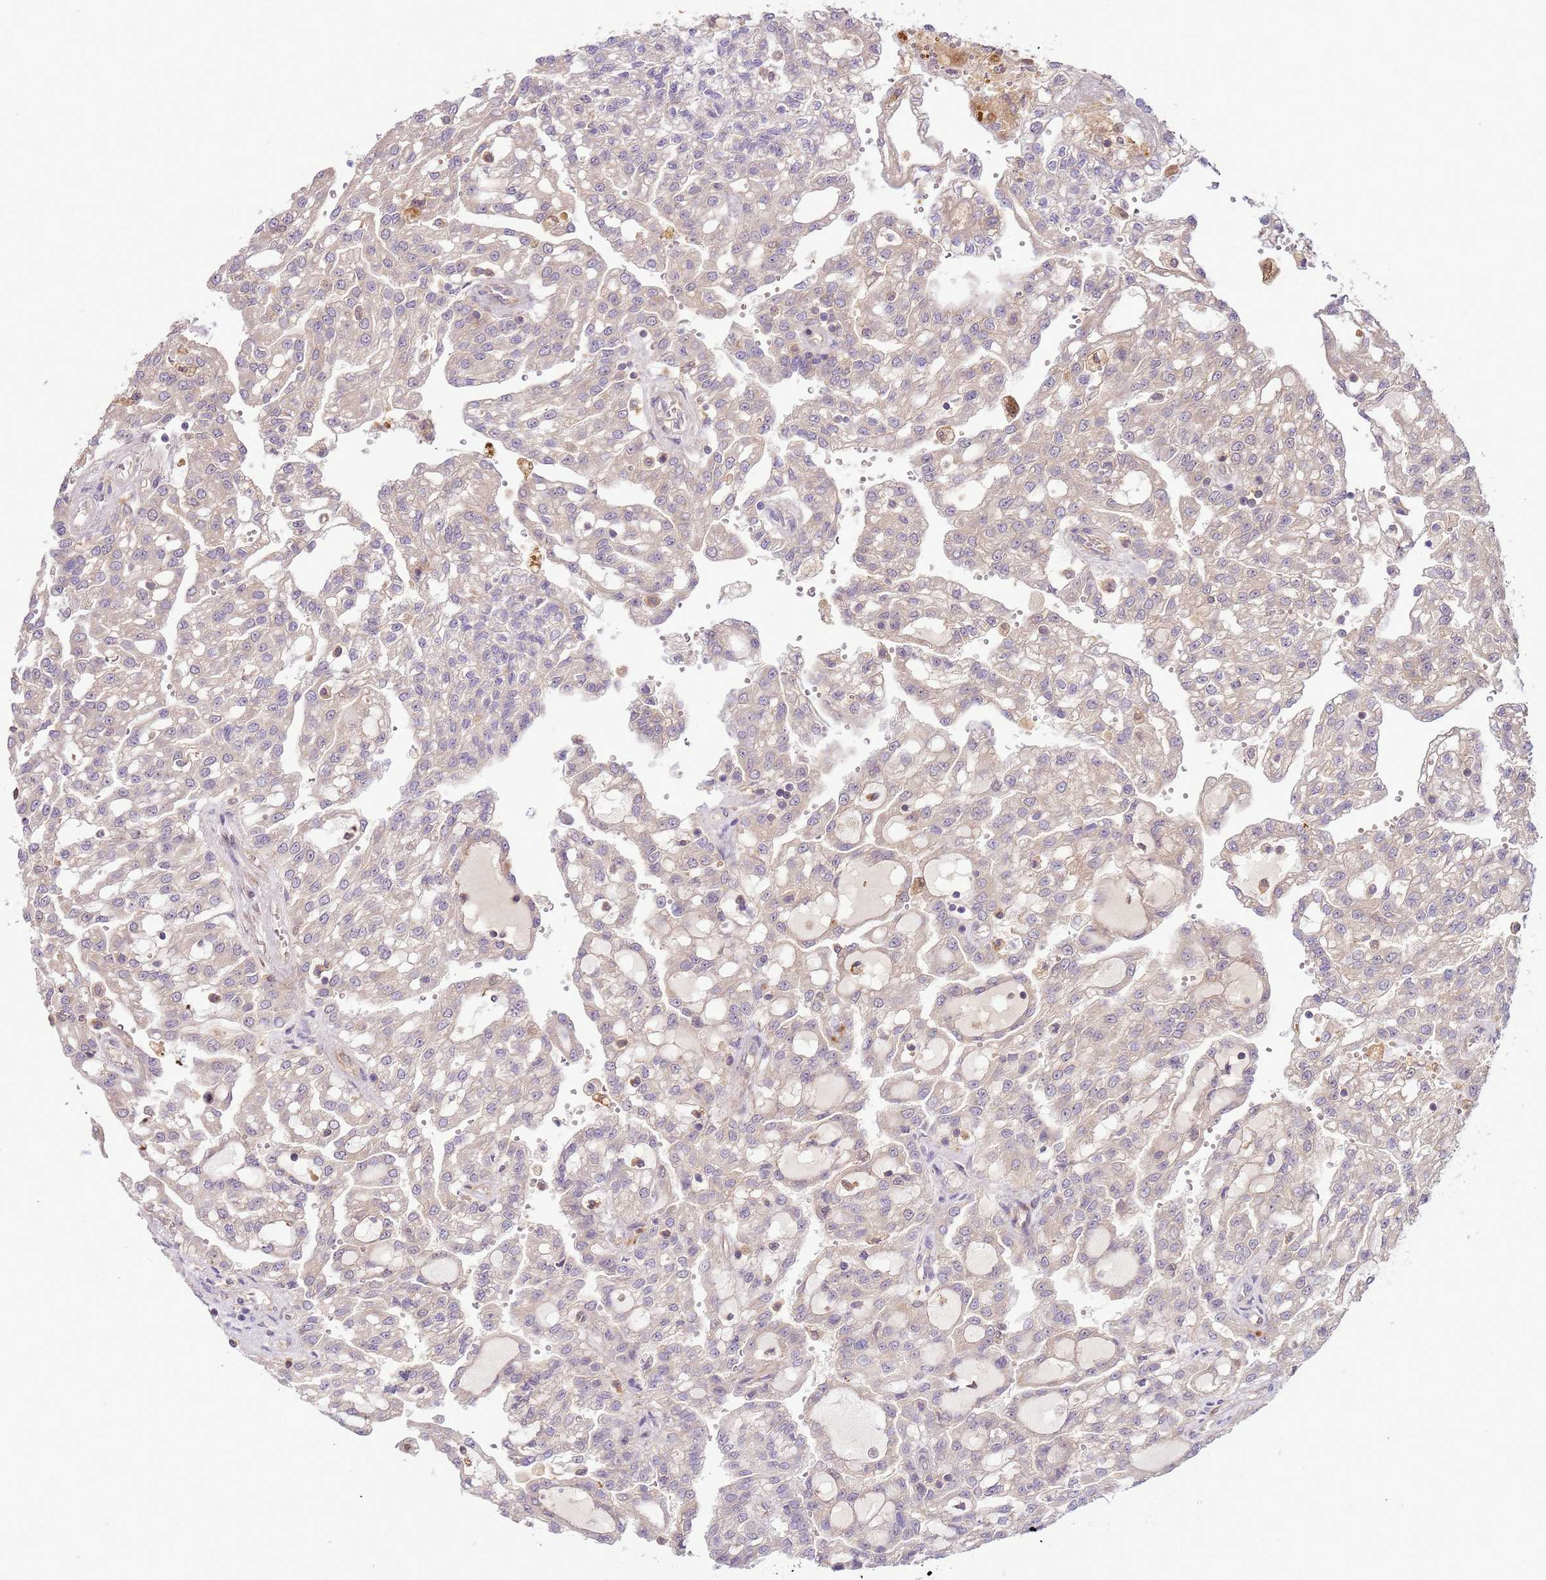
{"staining": {"intensity": "negative", "quantity": "none", "location": "none"}, "tissue": "renal cancer", "cell_type": "Tumor cells", "image_type": "cancer", "snomed": [{"axis": "morphology", "description": "Adenocarcinoma, NOS"}, {"axis": "topography", "description": "Kidney"}], "caption": "This image is of renal adenocarcinoma stained with immunohistochemistry to label a protein in brown with the nuclei are counter-stained blue. There is no expression in tumor cells.", "gene": "ZNF624", "patient": {"sex": "male", "age": 63}}